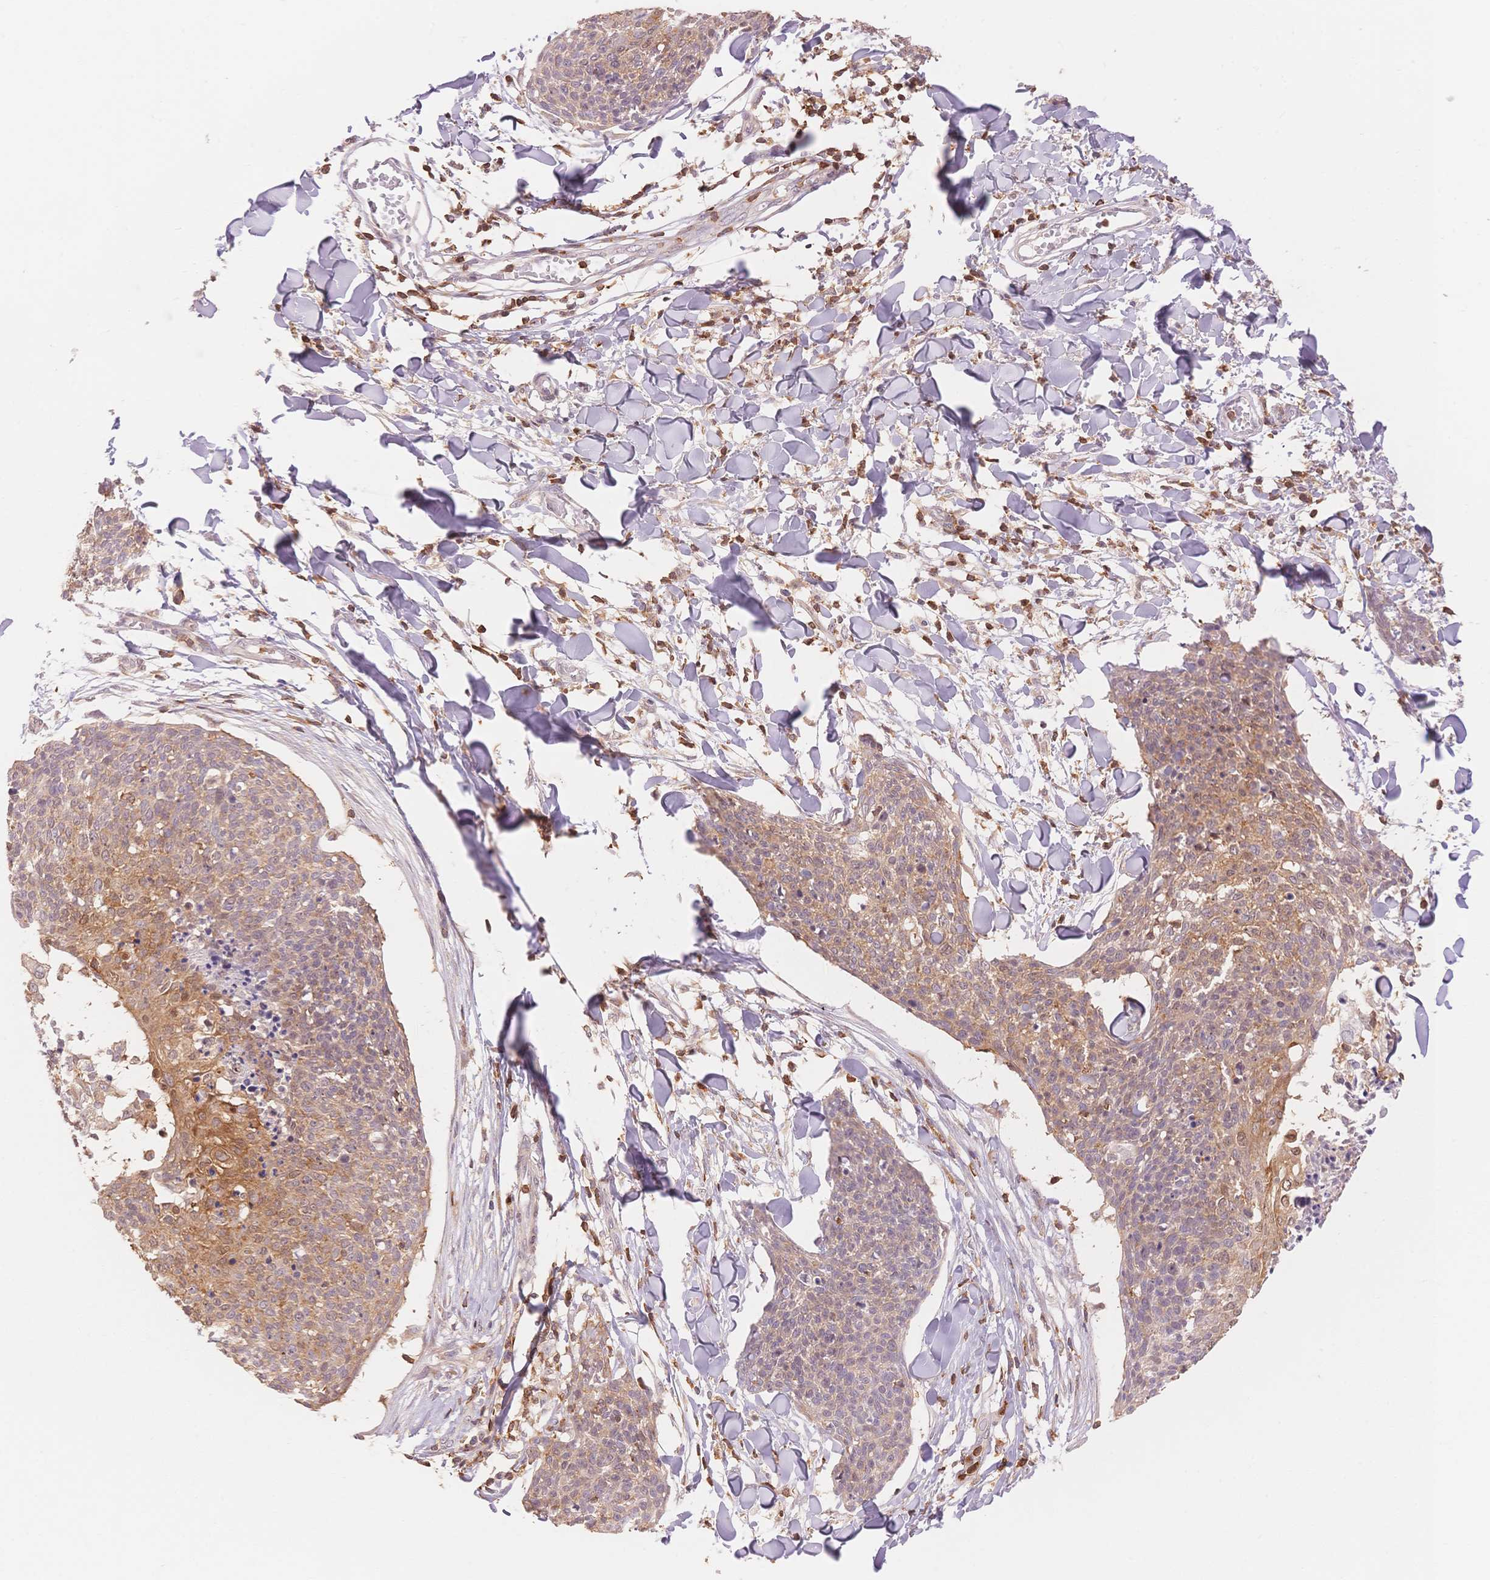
{"staining": {"intensity": "moderate", "quantity": "<25%", "location": "cytoplasmic/membranous"}, "tissue": "skin cancer", "cell_type": "Tumor cells", "image_type": "cancer", "snomed": [{"axis": "morphology", "description": "Squamous cell carcinoma, NOS"}, {"axis": "topography", "description": "Skin"}, {"axis": "topography", "description": "Vulva"}], "caption": "Immunohistochemical staining of human skin squamous cell carcinoma exhibits low levels of moderate cytoplasmic/membranous protein positivity in approximately <25% of tumor cells. (DAB IHC with brightfield microscopy, high magnification).", "gene": "STK39", "patient": {"sex": "female", "age": 75}}